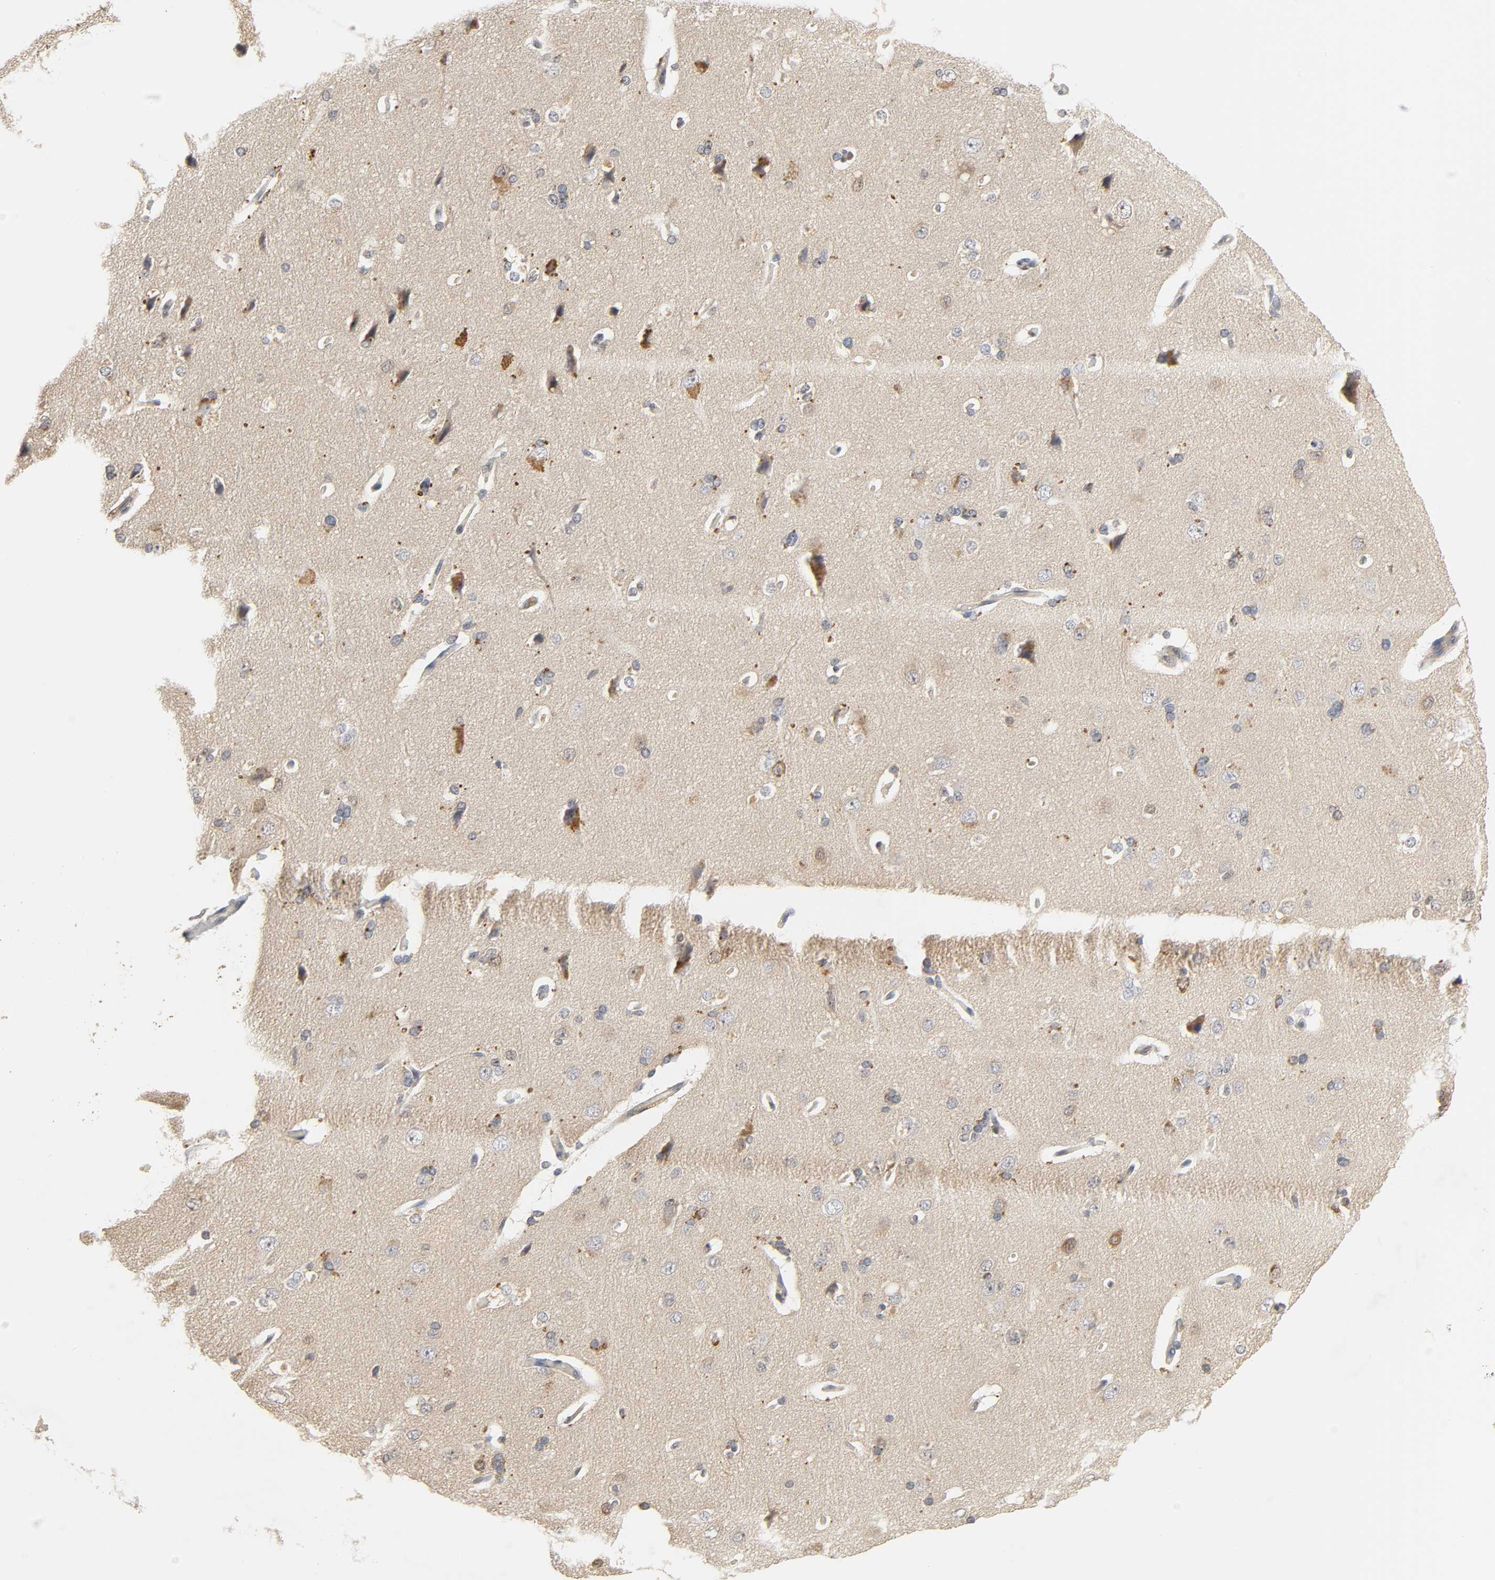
{"staining": {"intensity": "moderate", "quantity": "25%-75%", "location": "cytoplasmic/membranous,nuclear"}, "tissue": "cerebral cortex", "cell_type": "Endothelial cells", "image_type": "normal", "snomed": [{"axis": "morphology", "description": "Normal tissue, NOS"}, {"axis": "topography", "description": "Cerebral cortex"}], "caption": "Immunohistochemical staining of unremarkable human cerebral cortex reveals medium levels of moderate cytoplasmic/membranous,nuclear expression in approximately 25%-75% of endothelial cells. The staining was performed using DAB, with brown indicating positive protein expression. Nuclei are stained blue with hematoxylin.", "gene": "MIF", "patient": {"sex": "male", "age": 62}}